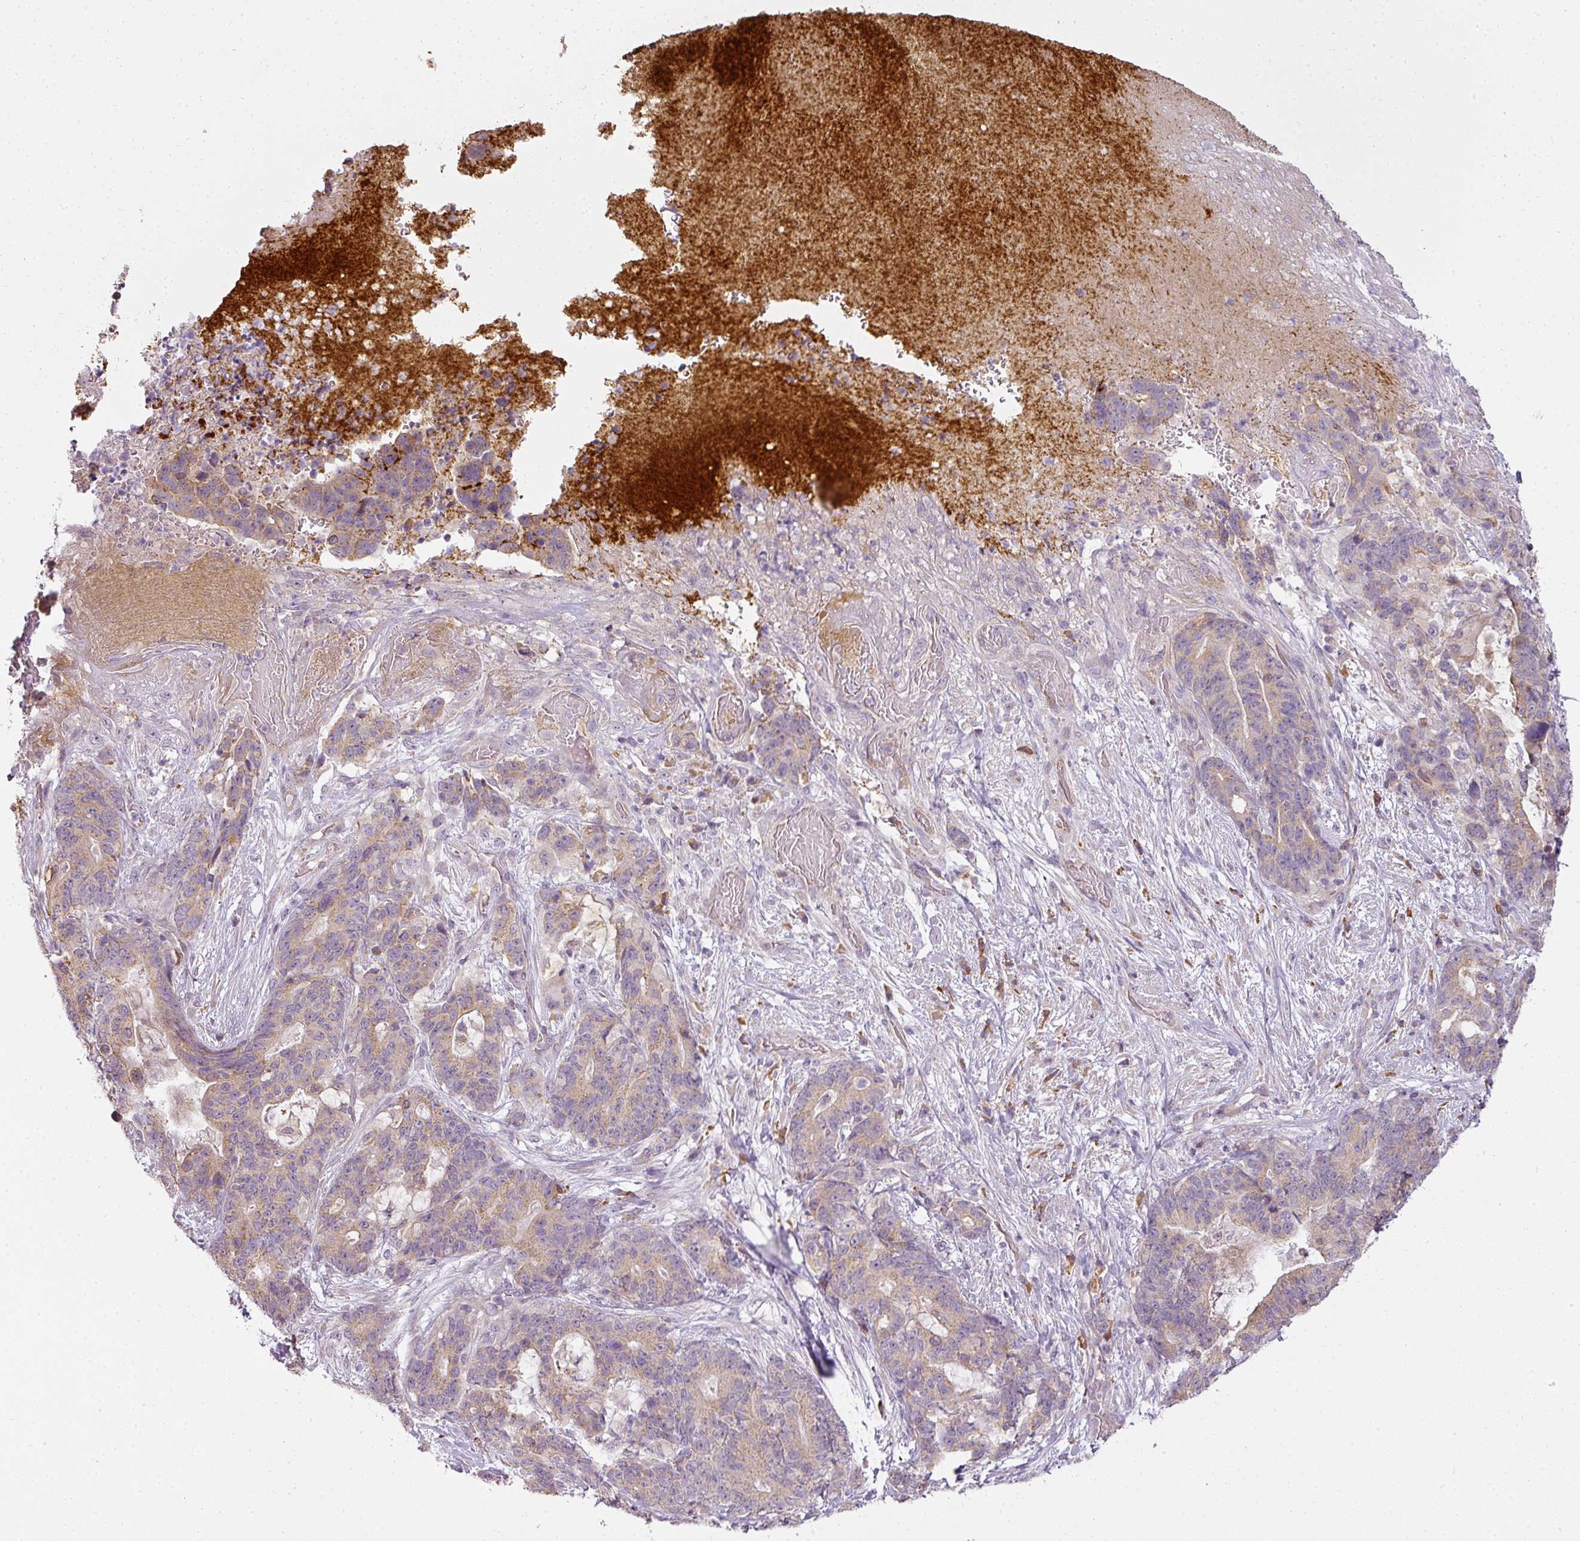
{"staining": {"intensity": "weak", "quantity": ">75%", "location": "cytoplasmic/membranous"}, "tissue": "stomach cancer", "cell_type": "Tumor cells", "image_type": "cancer", "snomed": [{"axis": "morphology", "description": "Normal tissue, NOS"}, {"axis": "morphology", "description": "Adenocarcinoma, NOS"}, {"axis": "topography", "description": "Stomach"}], "caption": "Human stomach adenocarcinoma stained for a protein (brown) exhibits weak cytoplasmic/membranous positive staining in approximately >75% of tumor cells.", "gene": "LY75", "patient": {"sex": "female", "age": 64}}